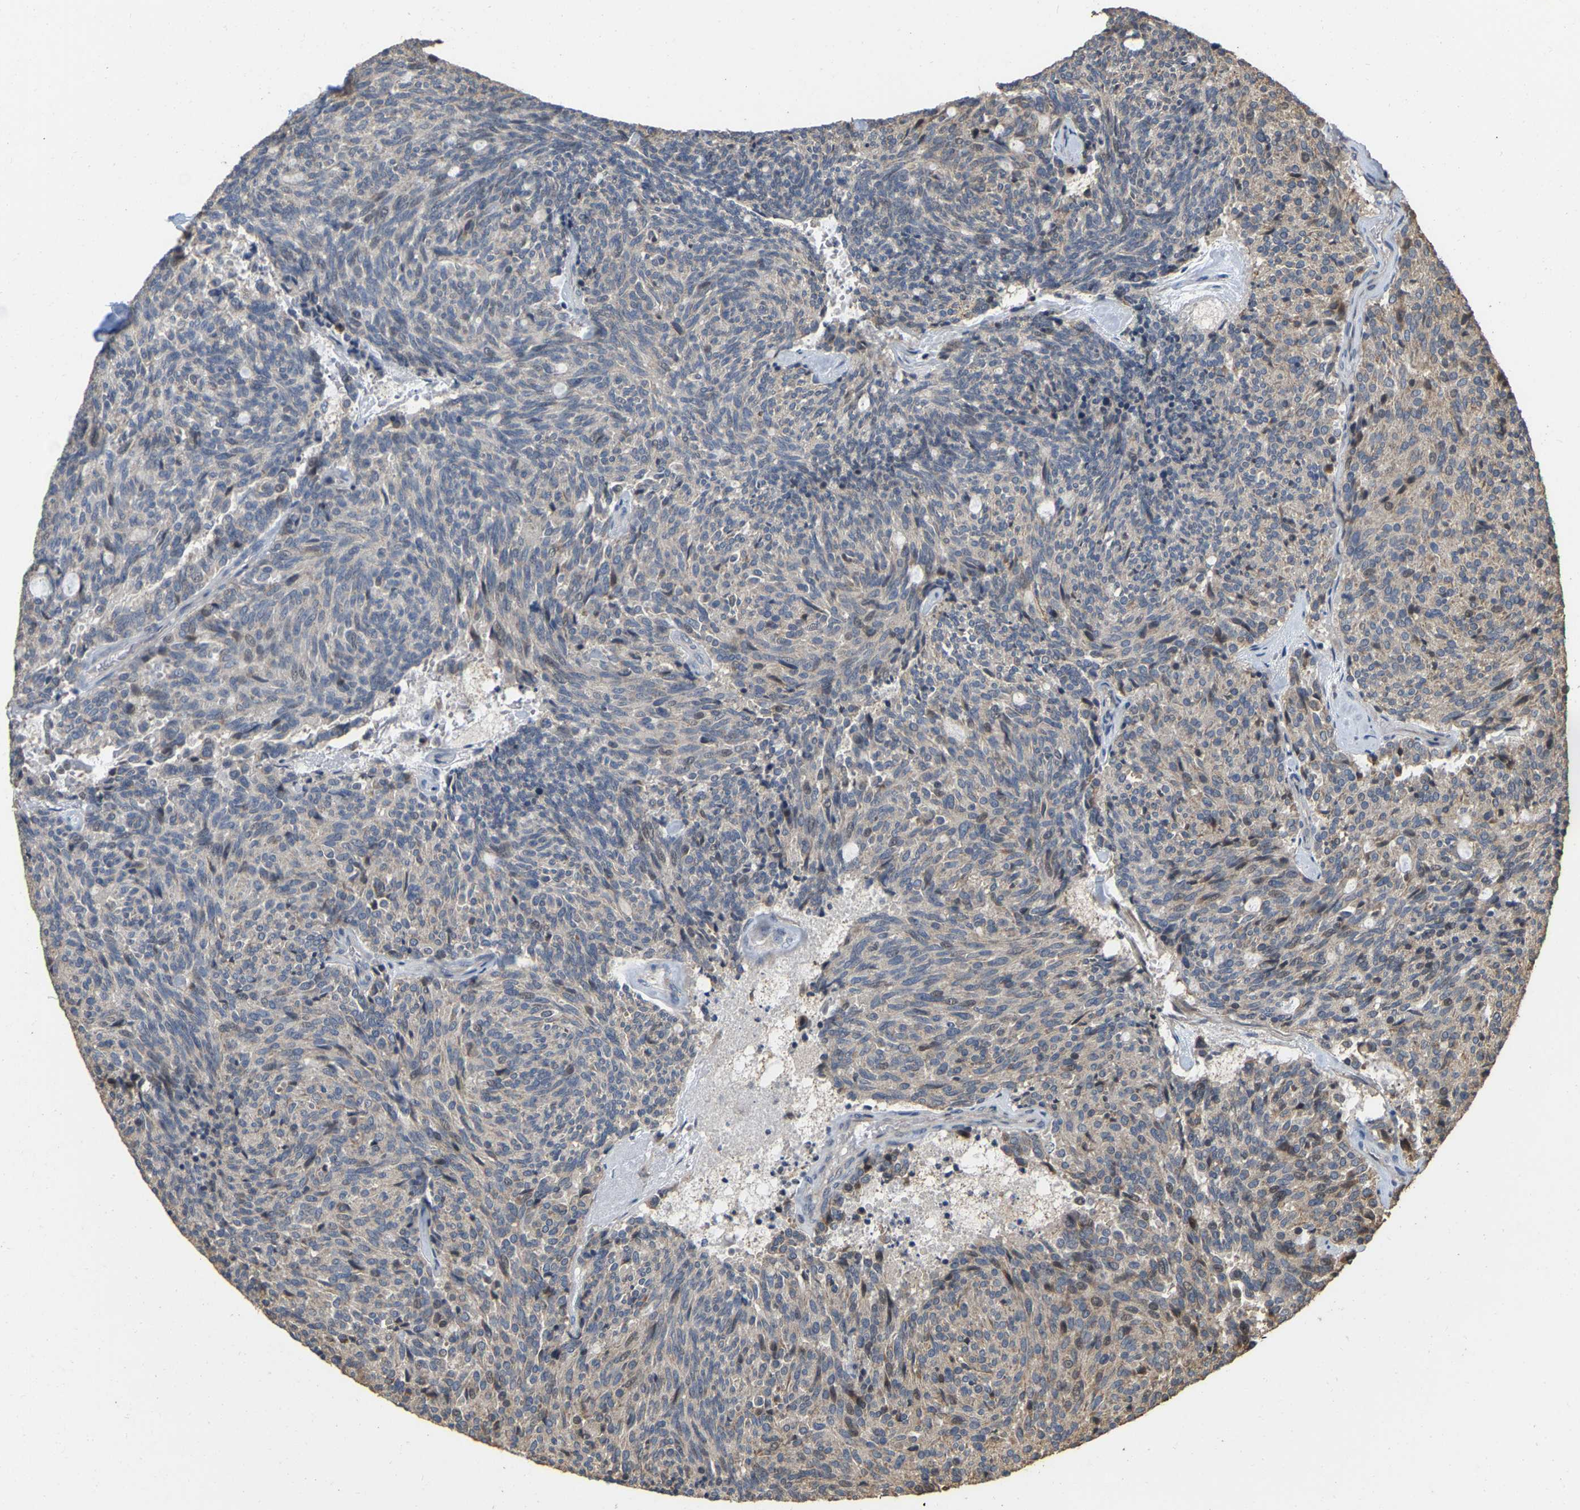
{"staining": {"intensity": "moderate", "quantity": "25%-75%", "location": "cytoplasmic/membranous"}, "tissue": "carcinoid", "cell_type": "Tumor cells", "image_type": "cancer", "snomed": [{"axis": "morphology", "description": "Carcinoid, malignant, NOS"}, {"axis": "topography", "description": "Pancreas"}], "caption": "Tumor cells demonstrate medium levels of moderate cytoplasmic/membranous positivity in about 25%-75% of cells in carcinoid.", "gene": "NCS1", "patient": {"sex": "female", "age": 54}}